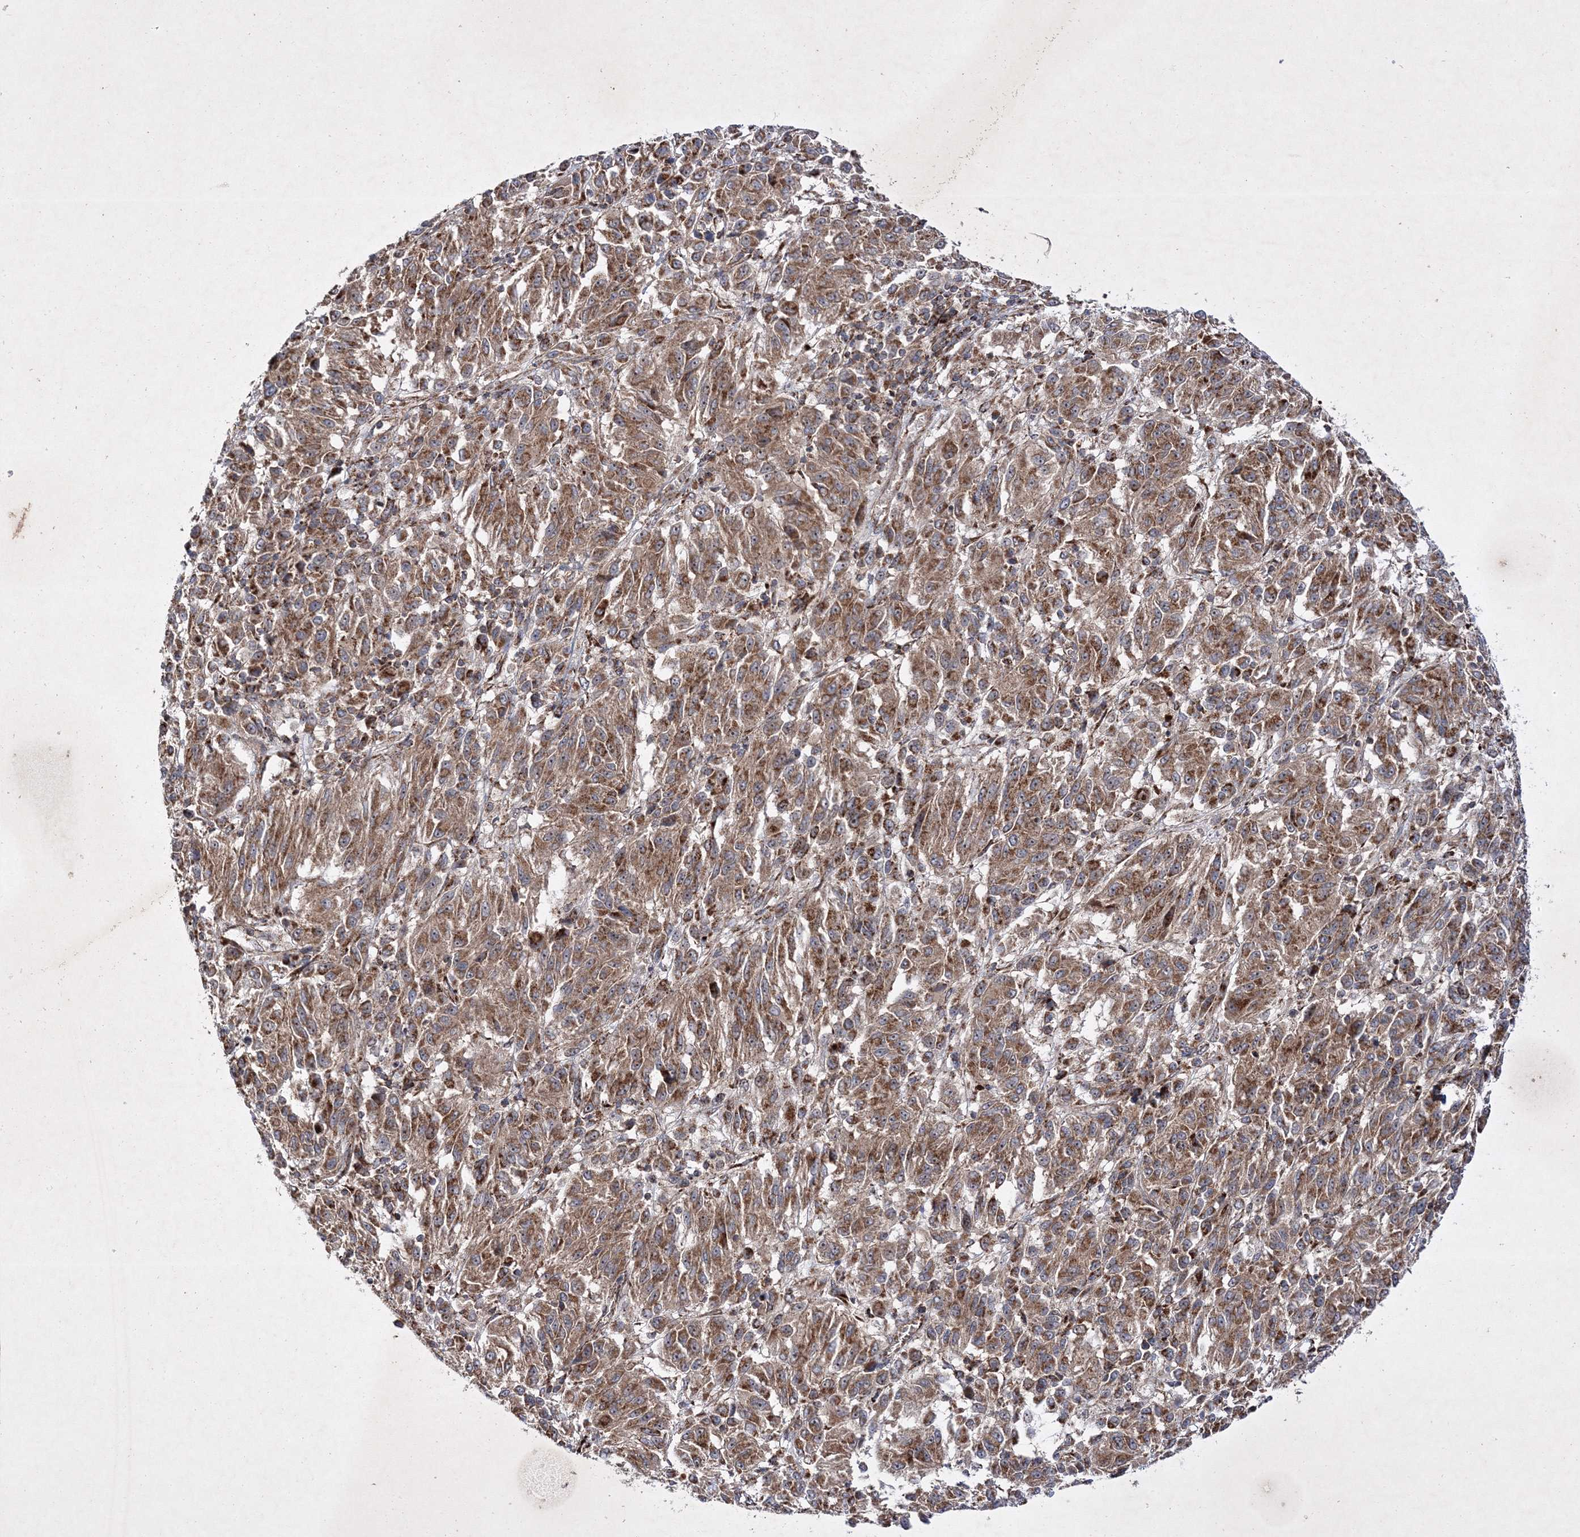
{"staining": {"intensity": "moderate", "quantity": ">75%", "location": "cytoplasmic/membranous"}, "tissue": "melanoma", "cell_type": "Tumor cells", "image_type": "cancer", "snomed": [{"axis": "morphology", "description": "Malignant melanoma, Metastatic site"}, {"axis": "topography", "description": "Lung"}], "caption": "The histopathology image demonstrates a brown stain indicating the presence of a protein in the cytoplasmic/membranous of tumor cells in malignant melanoma (metastatic site).", "gene": "SCRN3", "patient": {"sex": "male", "age": 64}}